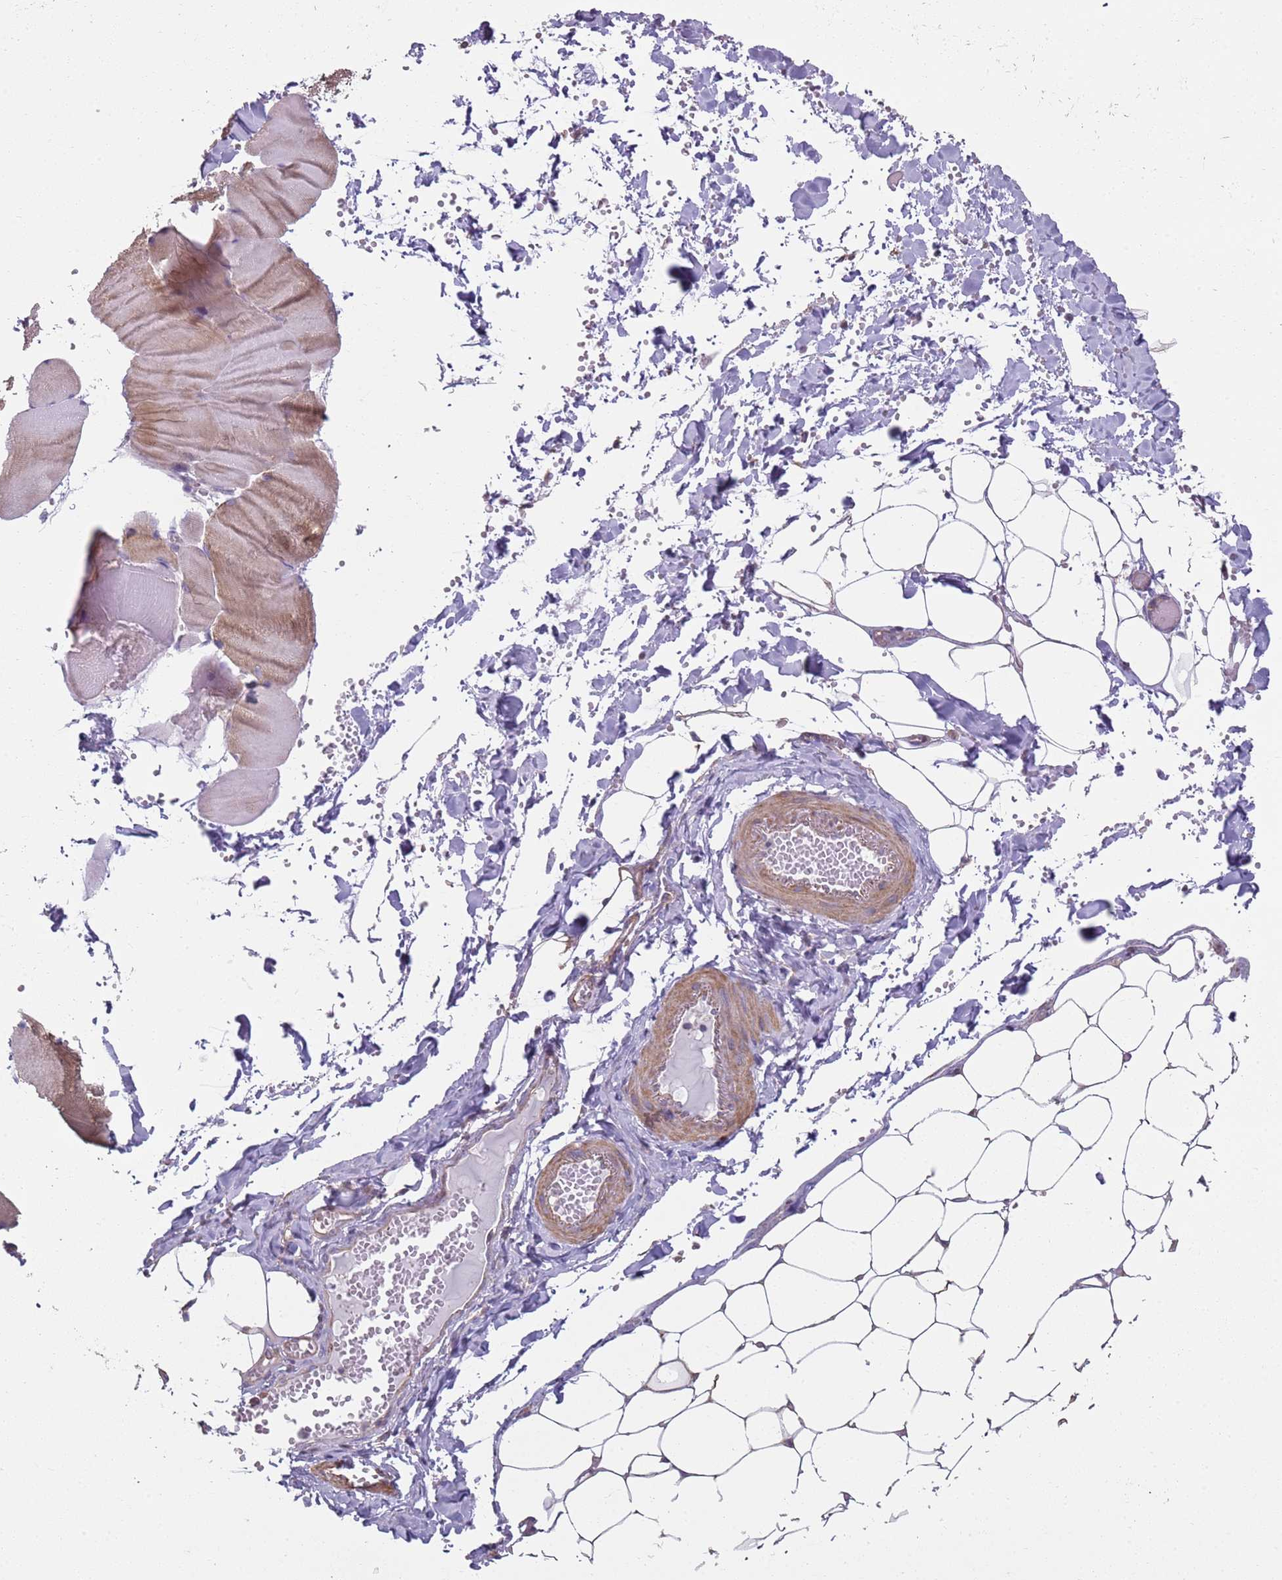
{"staining": {"intensity": "weak", "quantity": ">75%", "location": "cytoplasmic/membranous"}, "tissue": "adipose tissue", "cell_type": "Adipocytes", "image_type": "normal", "snomed": [{"axis": "morphology", "description": "Normal tissue, NOS"}, {"axis": "topography", "description": "Skeletal muscle"}, {"axis": "topography", "description": "Peripheral nerve tissue"}], "caption": "The photomicrograph displays staining of benign adipose tissue, revealing weak cytoplasmic/membranous protein staining (brown color) within adipocytes.", "gene": "GAS8", "patient": {"sex": "female", "age": 55}}